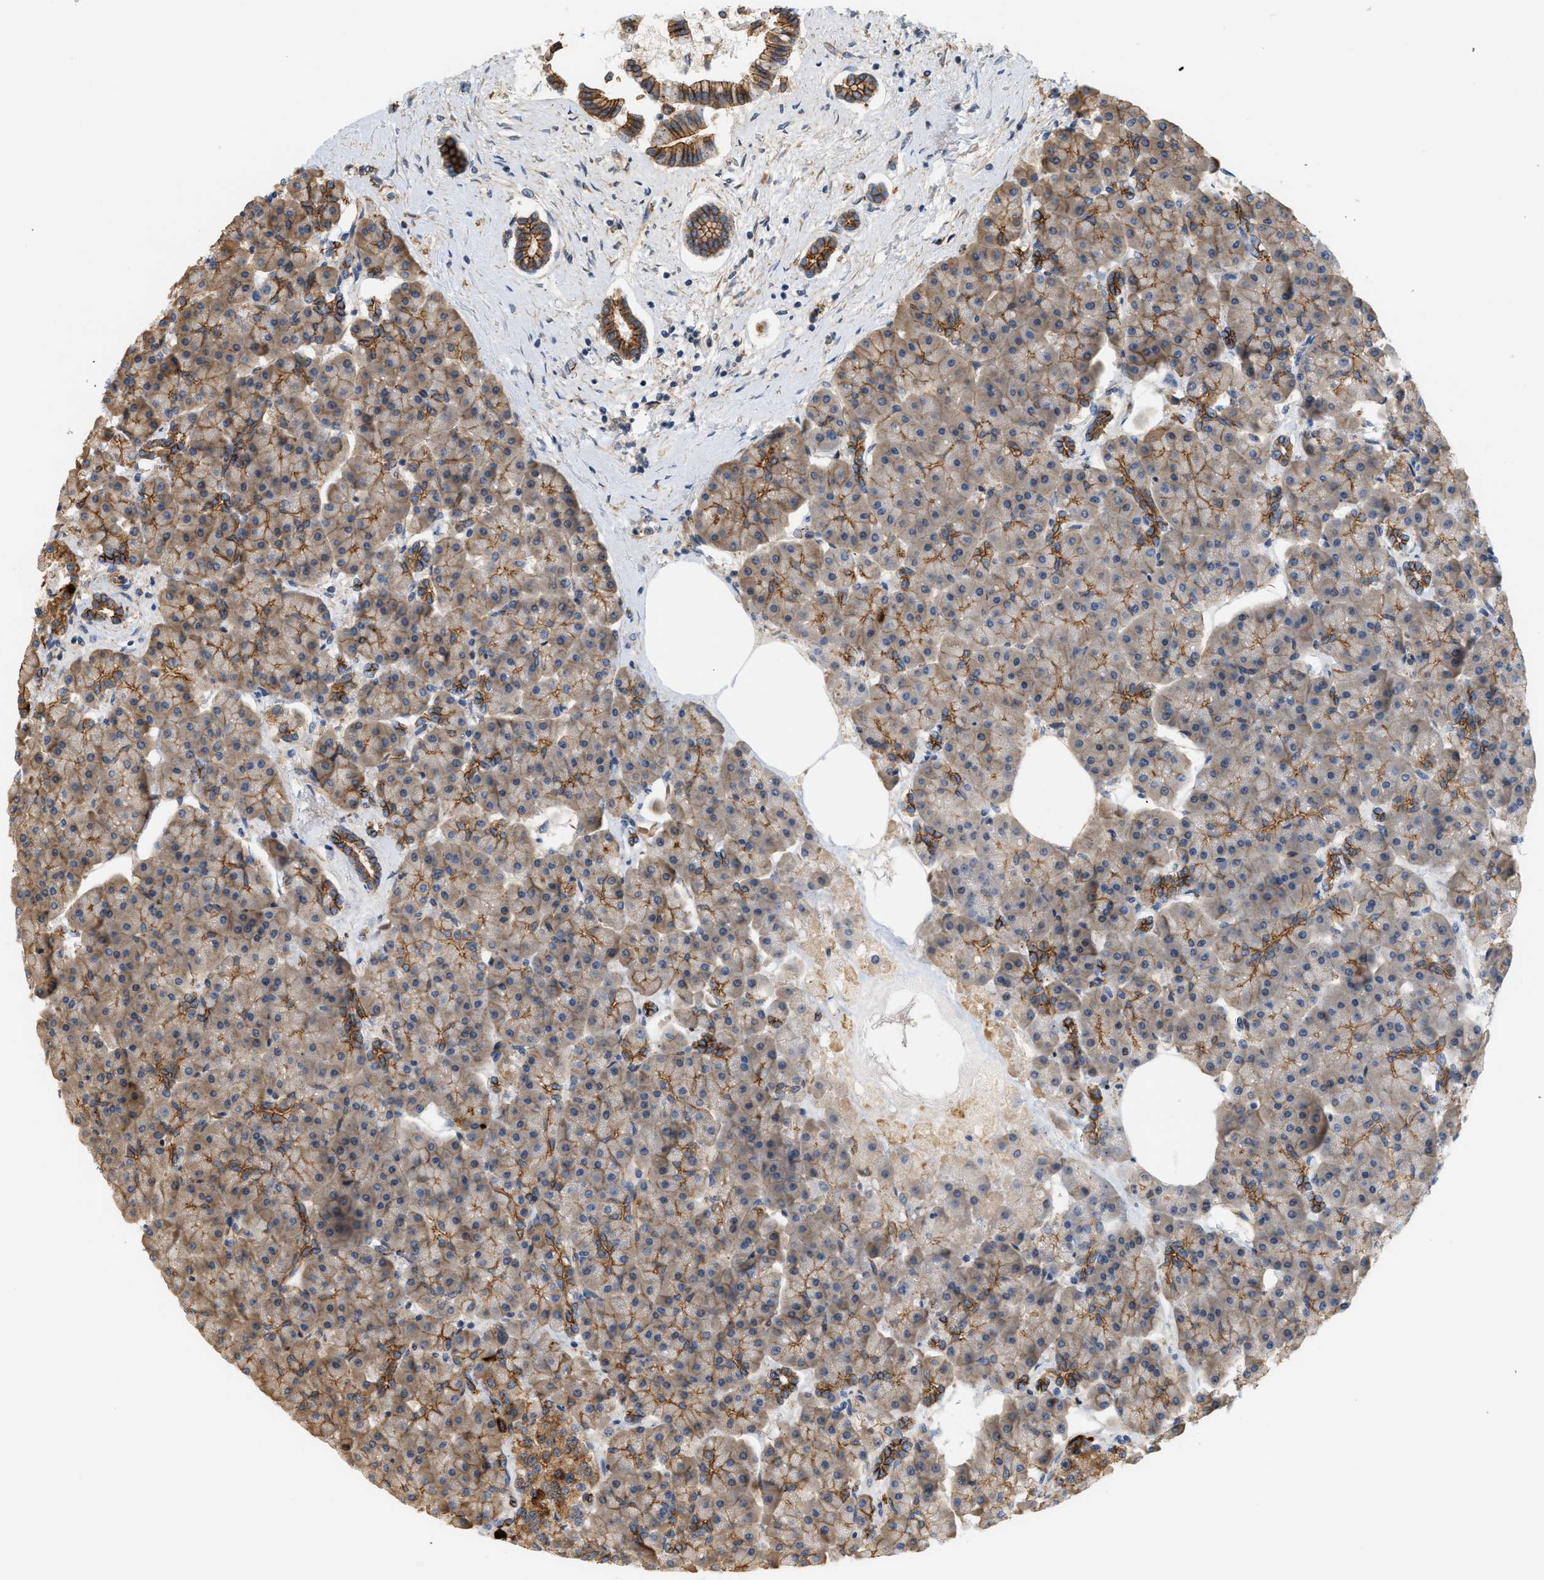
{"staining": {"intensity": "weak", "quantity": ">75%", "location": "cytoplasmic/membranous"}, "tissue": "pancreas", "cell_type": "Exocrine glandular cells", "image_type": "normal", "snomed": [{"axis": "morphology", "description": "Normal tissue, NOS"}, {"axis": "topography", "description": "Pancreas"}], "caption": "High-magnification brightfield microscopy of benign pancreas stained with DAB (3,3'-diaminobenzidine) (brown) and counterstained with hematoxylin (blue). exocrine glandular cells exhibit weak cytoplasmic/membranous positivity is present in about>75% of cells. (DAB IHC, brown staining for protein, blue staining for nuclei).", "gene": "CTXN1", "patient": {"sex": "female", "age": 70}}